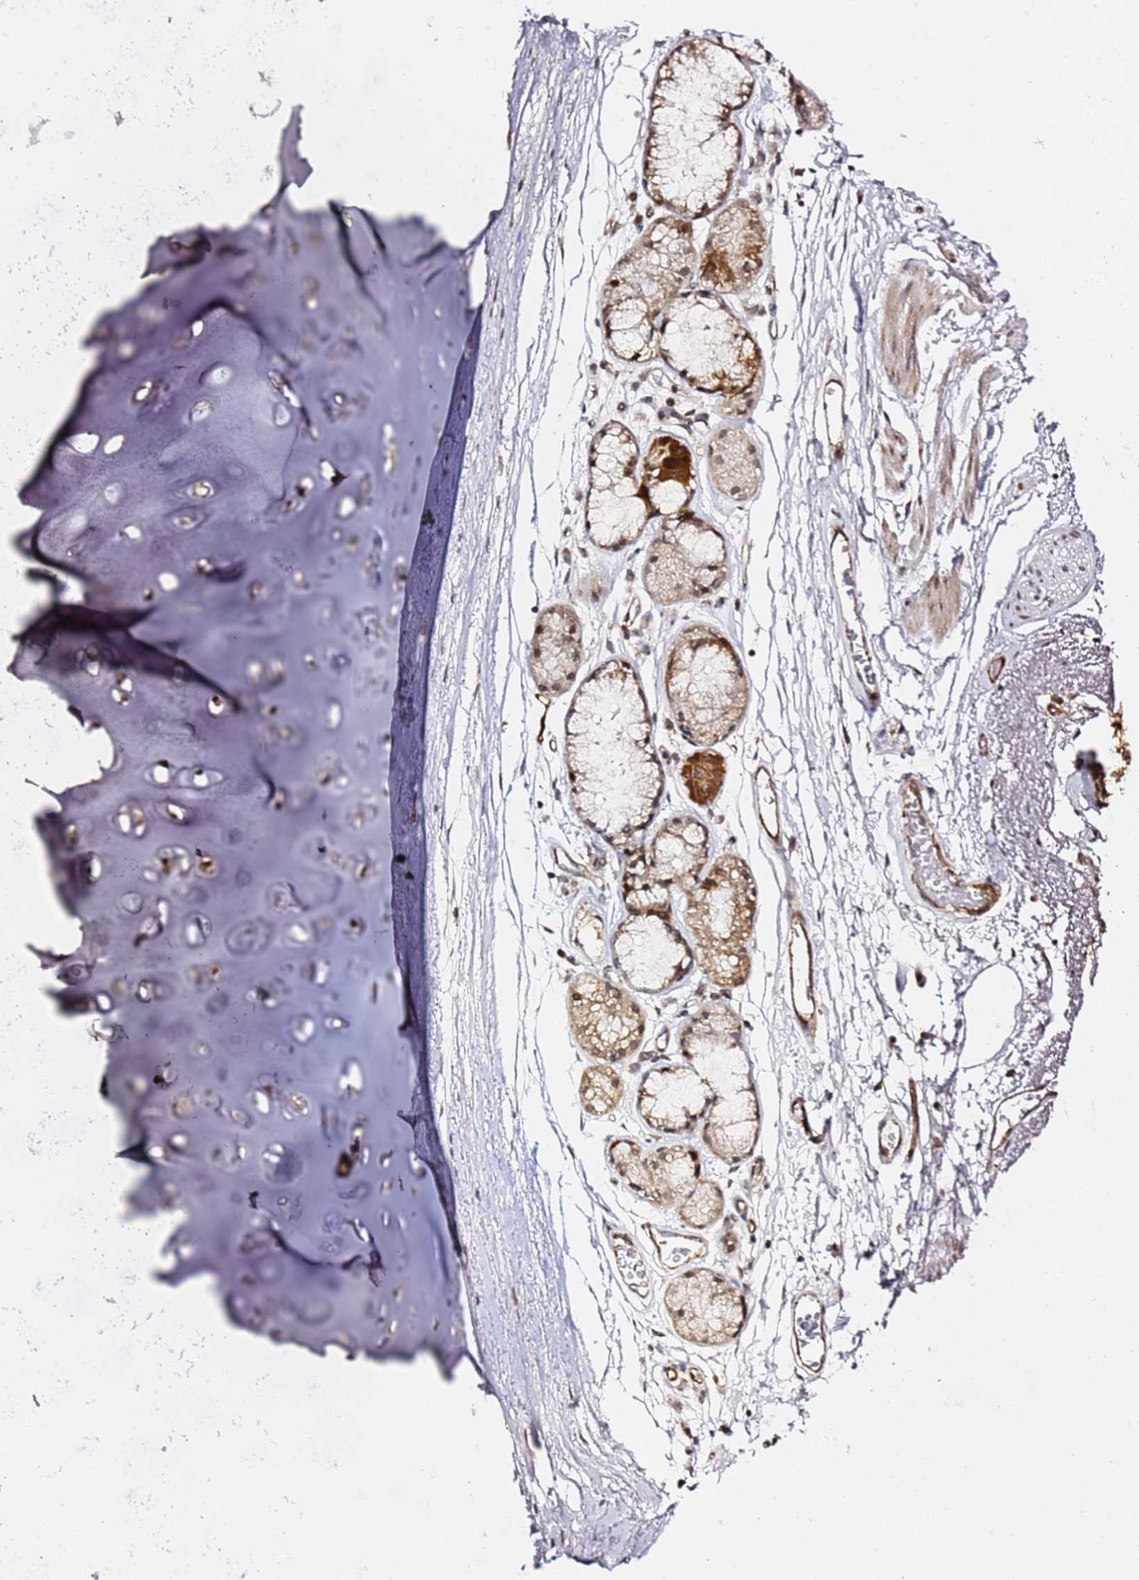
{"staining": {"intensity": "strong", "quantity": ">75%", "location": "cytoplasmic/membranous"}, "tissue": "adipose tissue", "cell_type": "Adipocytes", "image_type": "normal", "snomed": [{"axis": "morphology", "description": "Normal tissue, NOS"}, {"axis": "topography", "description": "Cartilage tissue"}], "caption": "Strong cytoplasmic/membranous staining for a protein is present in about >75% of adipocytes of unremarkable adipose tissue using IHC.", "gene": "TP53AIP1", "patient": {"sex": "male", "age": 73}}